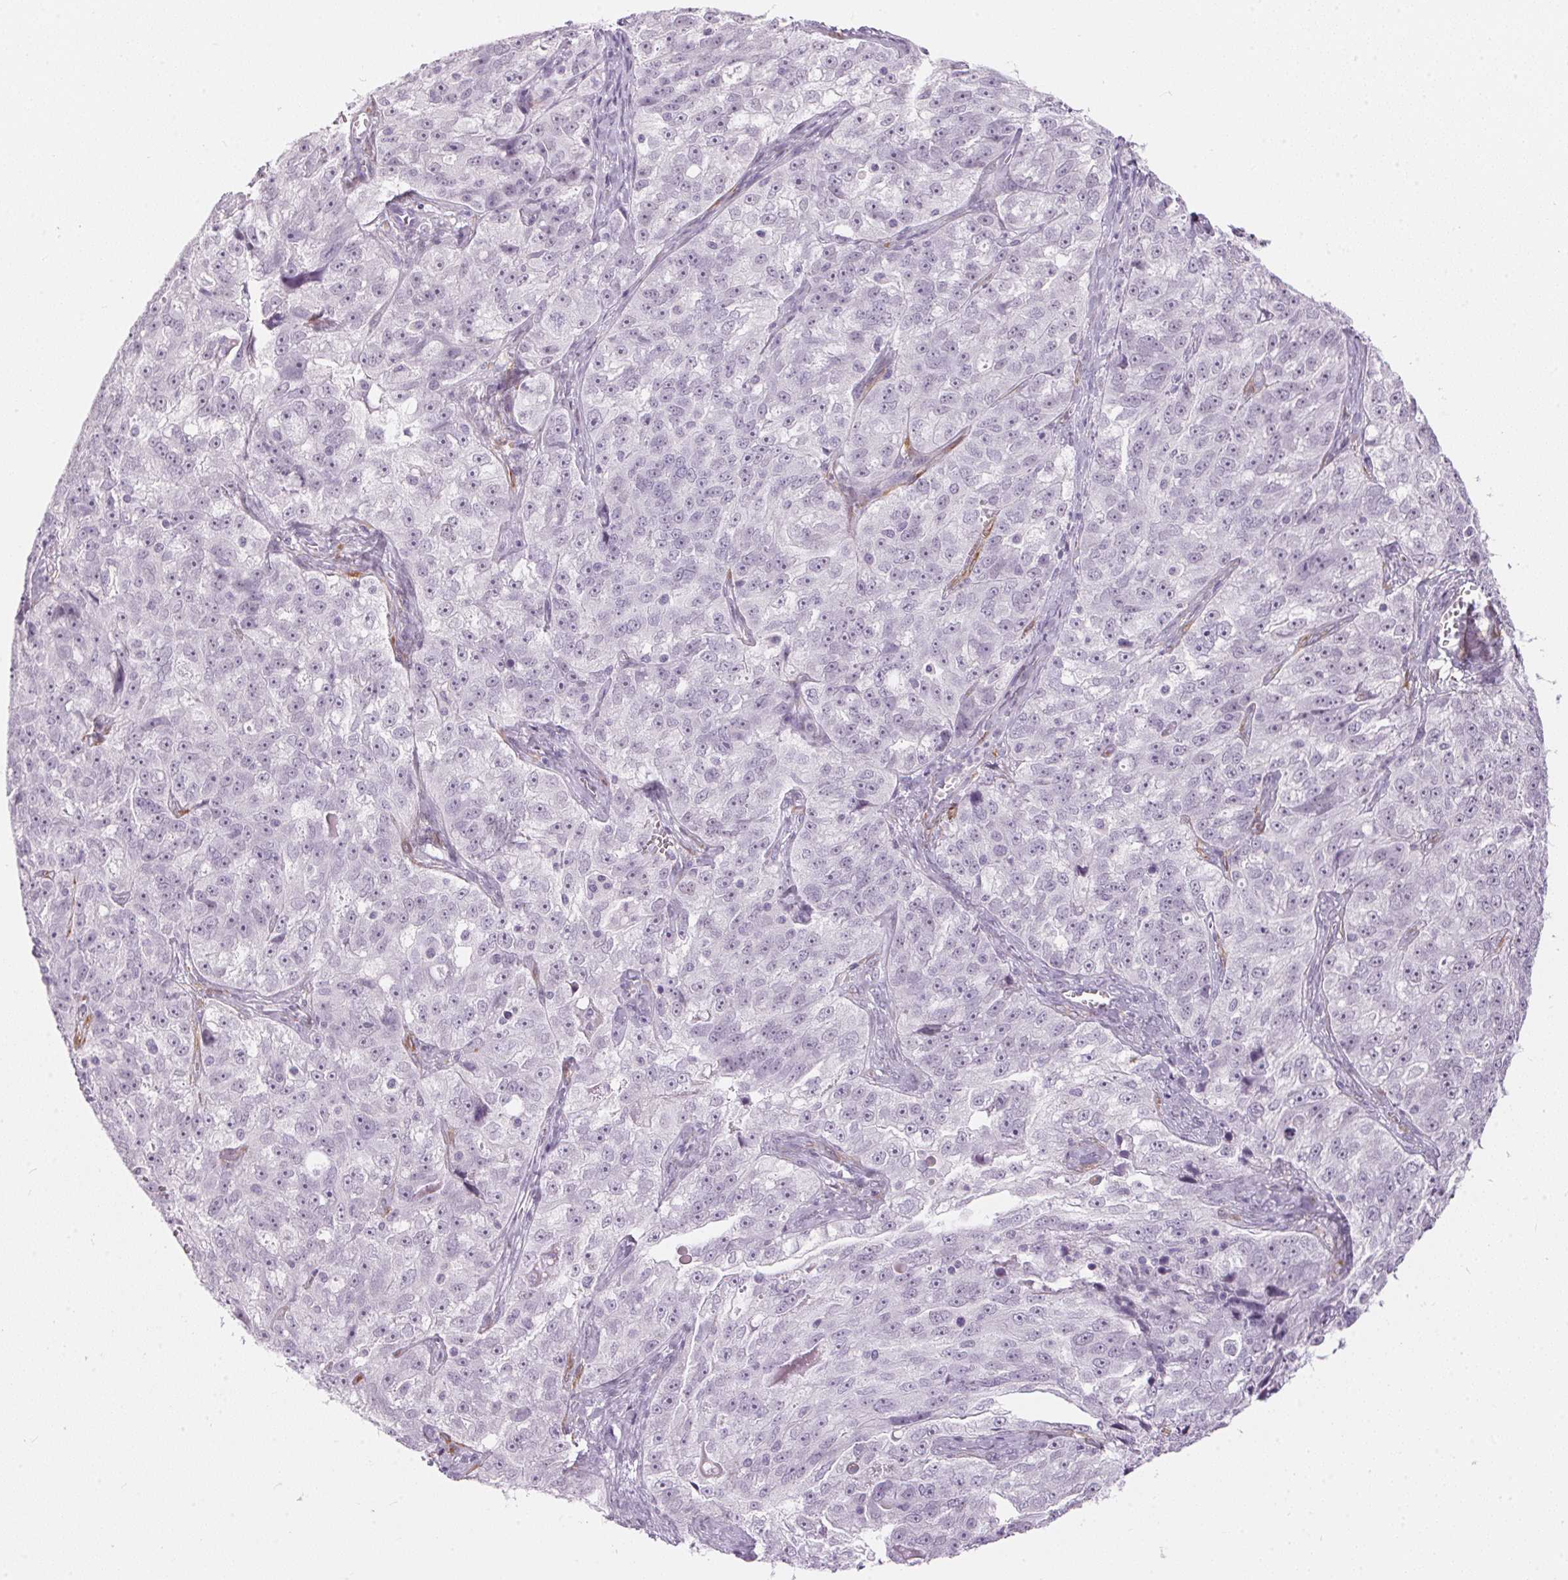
{"staining": {"intensity": "negative", "quantity": "none", "location": "none"}, "tissue": "ovarian cancer", "cell_type": "Tumor cells", "image_type": "cancer", "snomed": [{"axis": "morphology", "description": "Cystadenocarcinoma, serous, NOS"}, {"axis": "topography", "description": "Ovary"}], "caption": "Immunohistochemistry (IHC) of ovarian cancer demonstrates no staining in tumor cells. Nuclei are stained in blue.", "gene": "CADPS", "patient": {"sex": "female", "age": 51}}